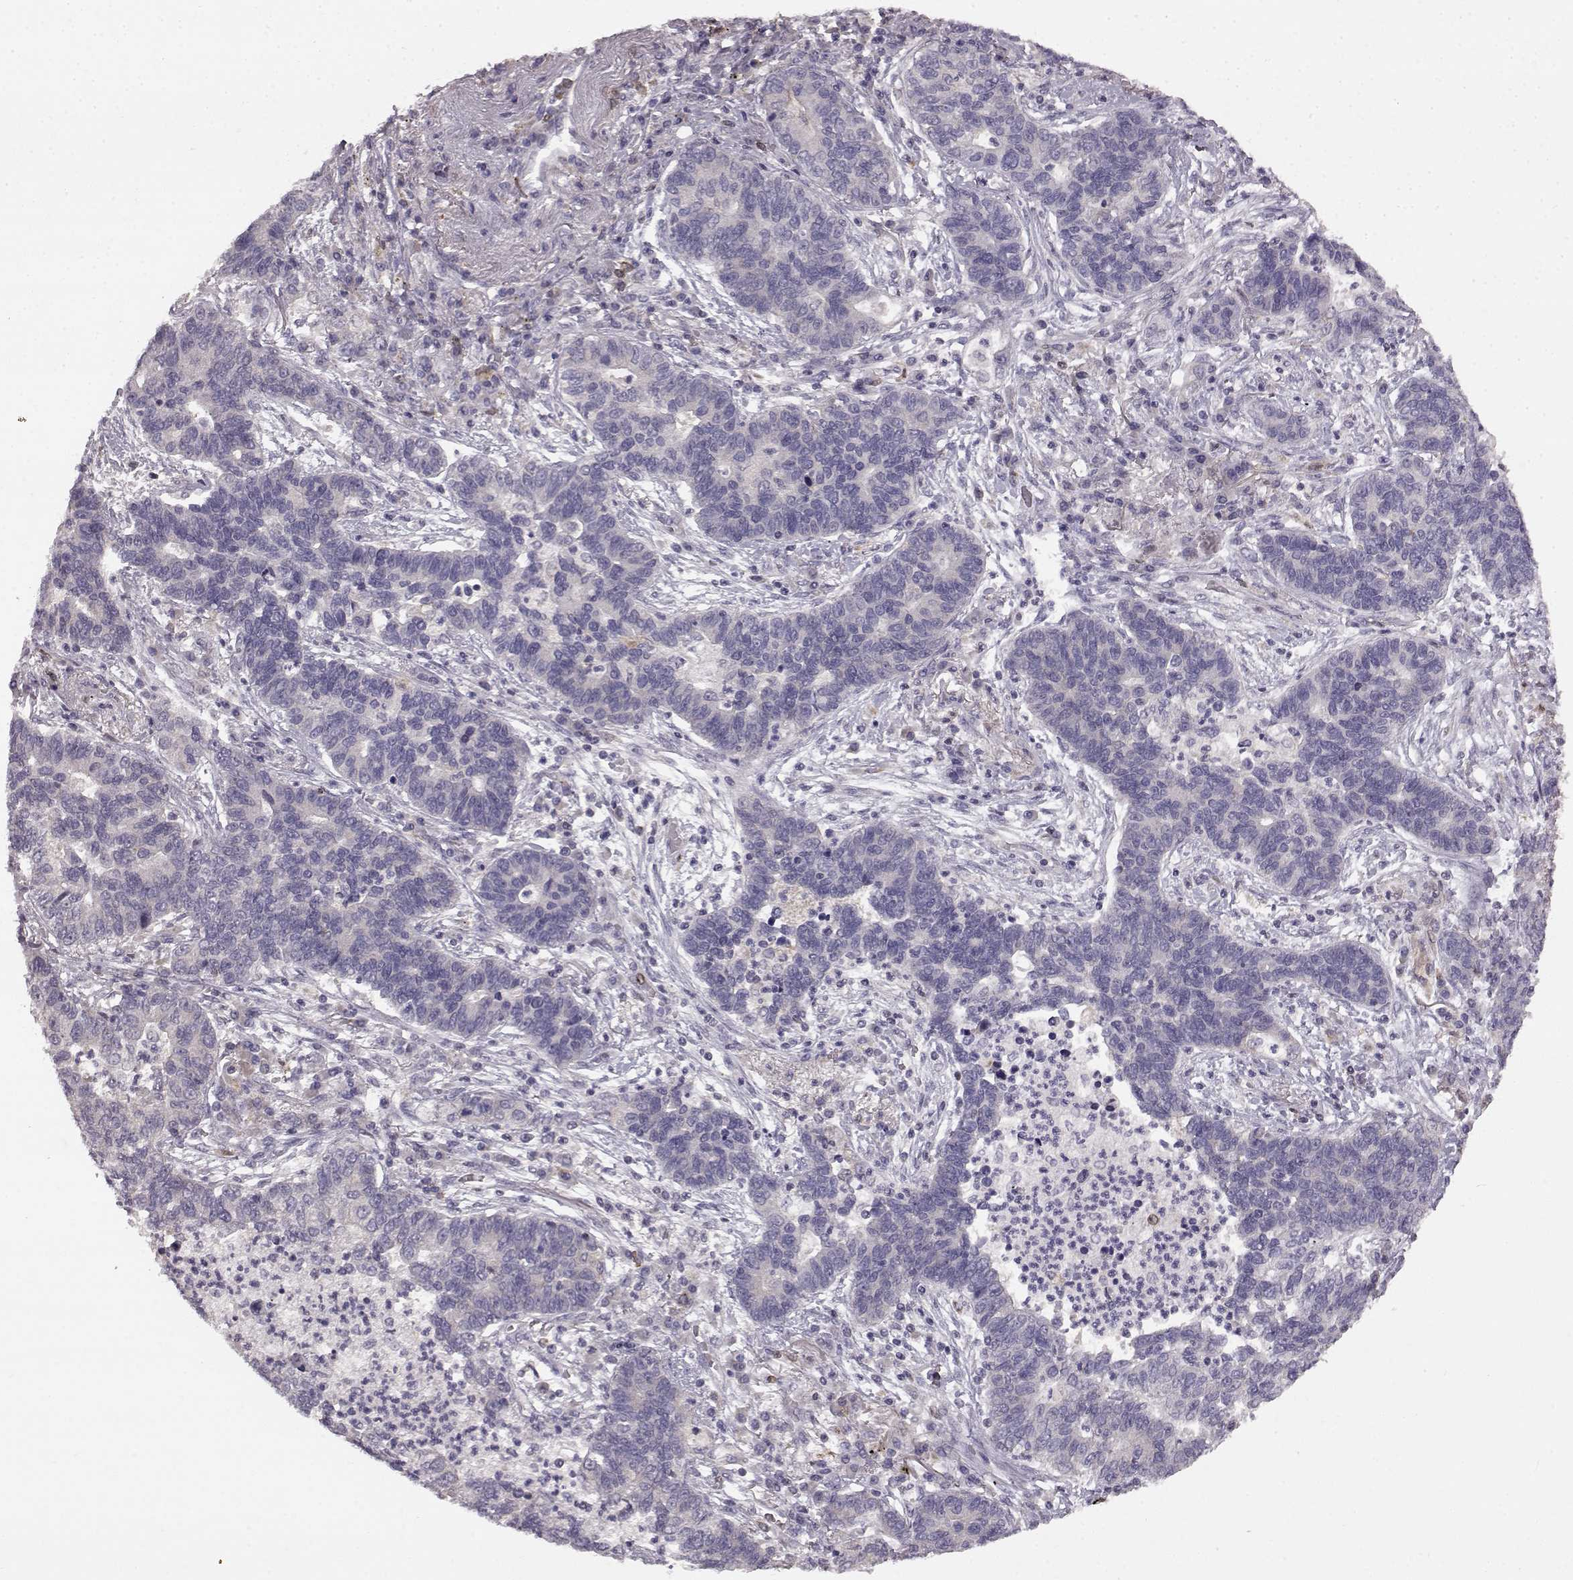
{"staining": {"intensity": "negative", "quantity": "none", "location": "none"}, "tissue": "lung cancer", "cell_type": "Tumor cells", "image_type": "cancer", "snomed": [{"axis": "morphology", "description": "Adenocarcinoma, NOS"}, {"axis": "topography", "description": "Lung"}], "caption": "This histopathology image is of adenocarcinoma (lung) stained with immunohistochemistry (IHC) to label a protein in brown with the nuclei are counter-stained blue. There is no expression in tumor cells.", "gene": "SPAG17", "patient": {"sex": "female", "age": 57}}